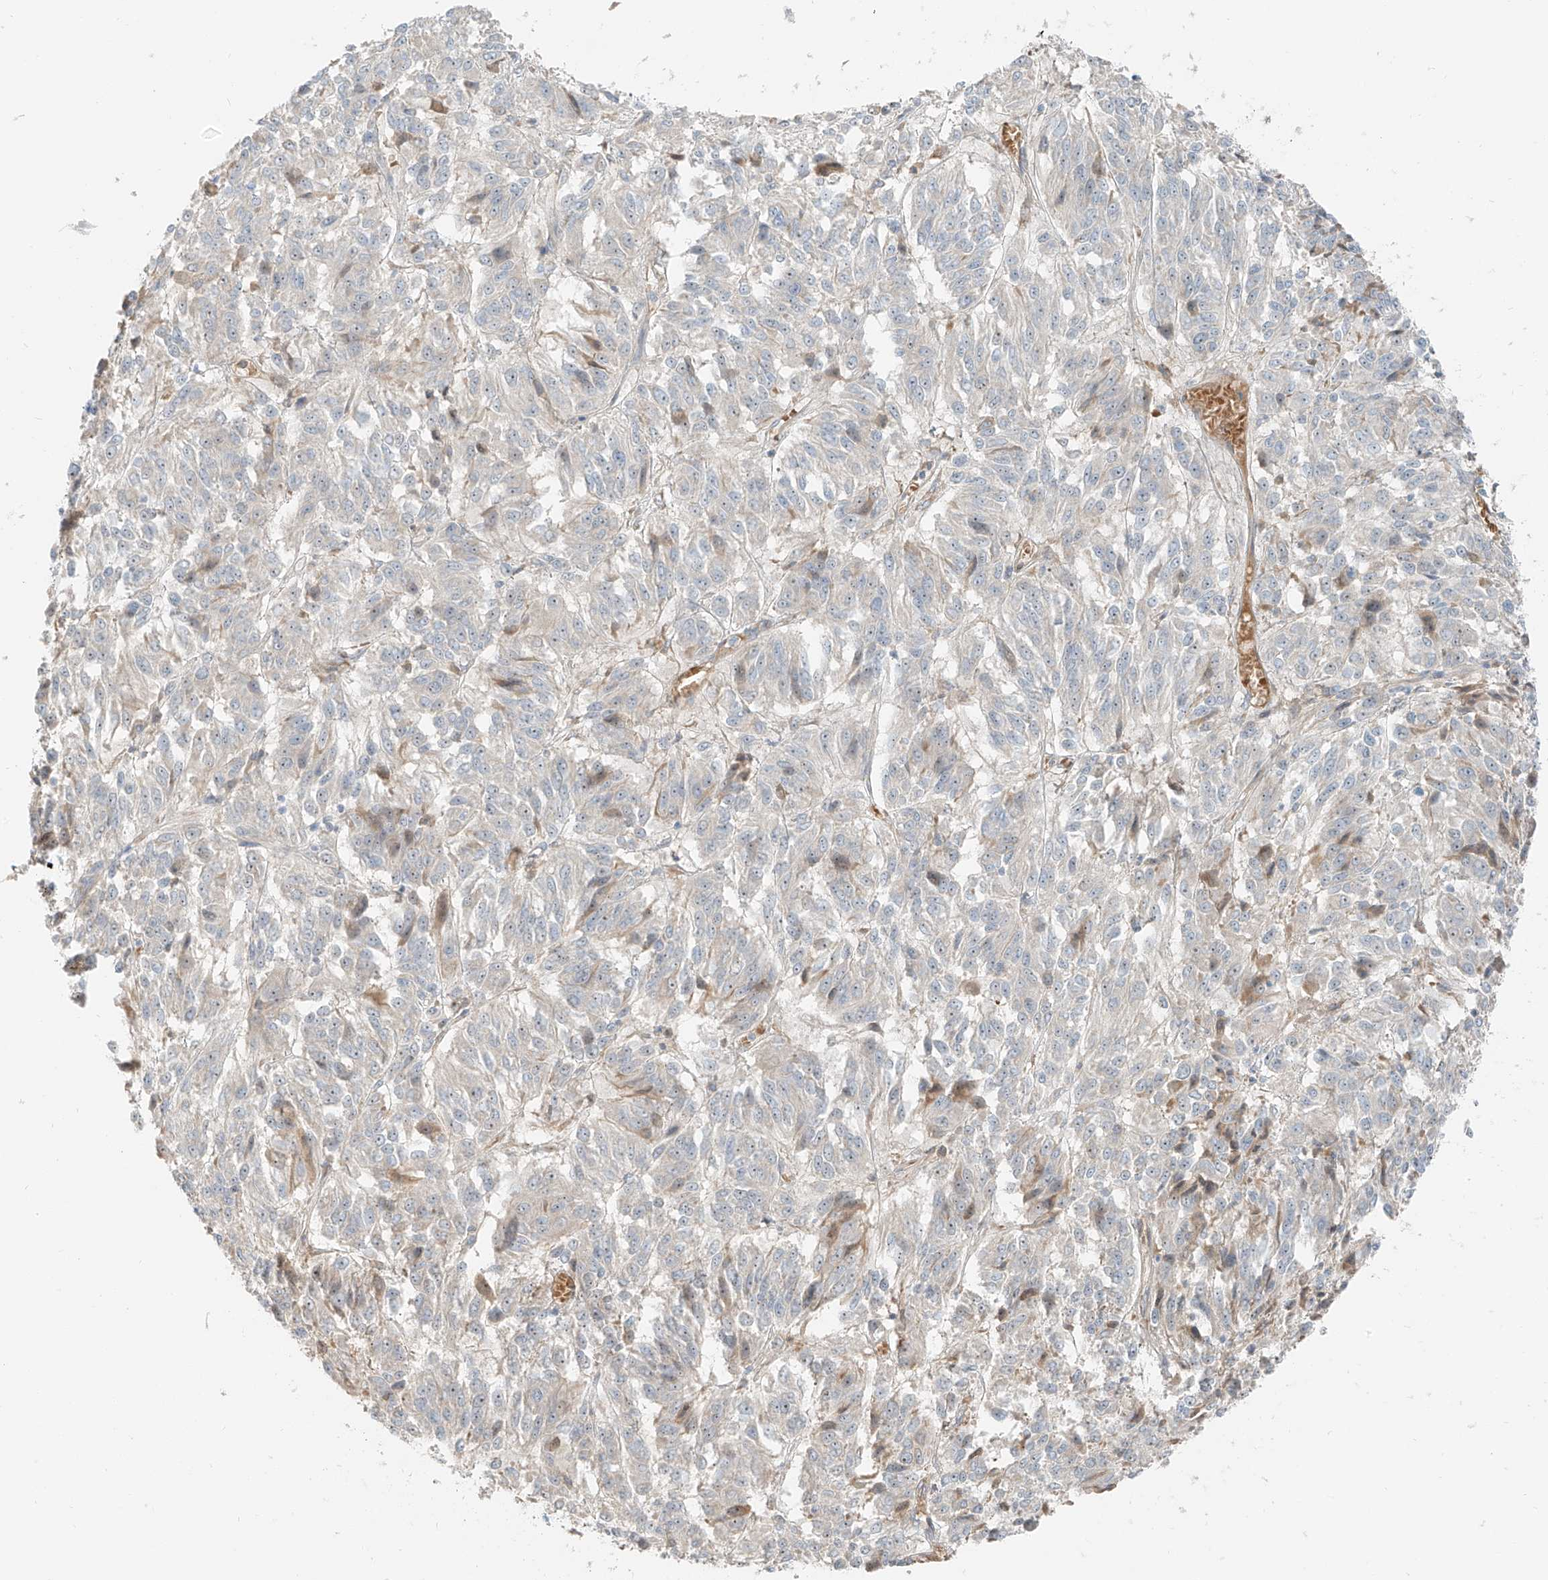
{"staining": {"intensity": "negative", "quantity": "none", "location": "none"}, "tissue": "melanoma", "cell_type": "Tumor cells", "image_type": "cancer", "snomed": [{"axis": "morphology", "description": "Malignant melanoma, Metastatic site"}, {"axis": "topography", "description": "Lung"}], "caption": "High power microscopy micrograph of an immunohistochemistry image of melanoma, revealing no significant expression in tumor cells.", "gene": "FSTL1", "patient": {"sex": "male", "age": 64}}